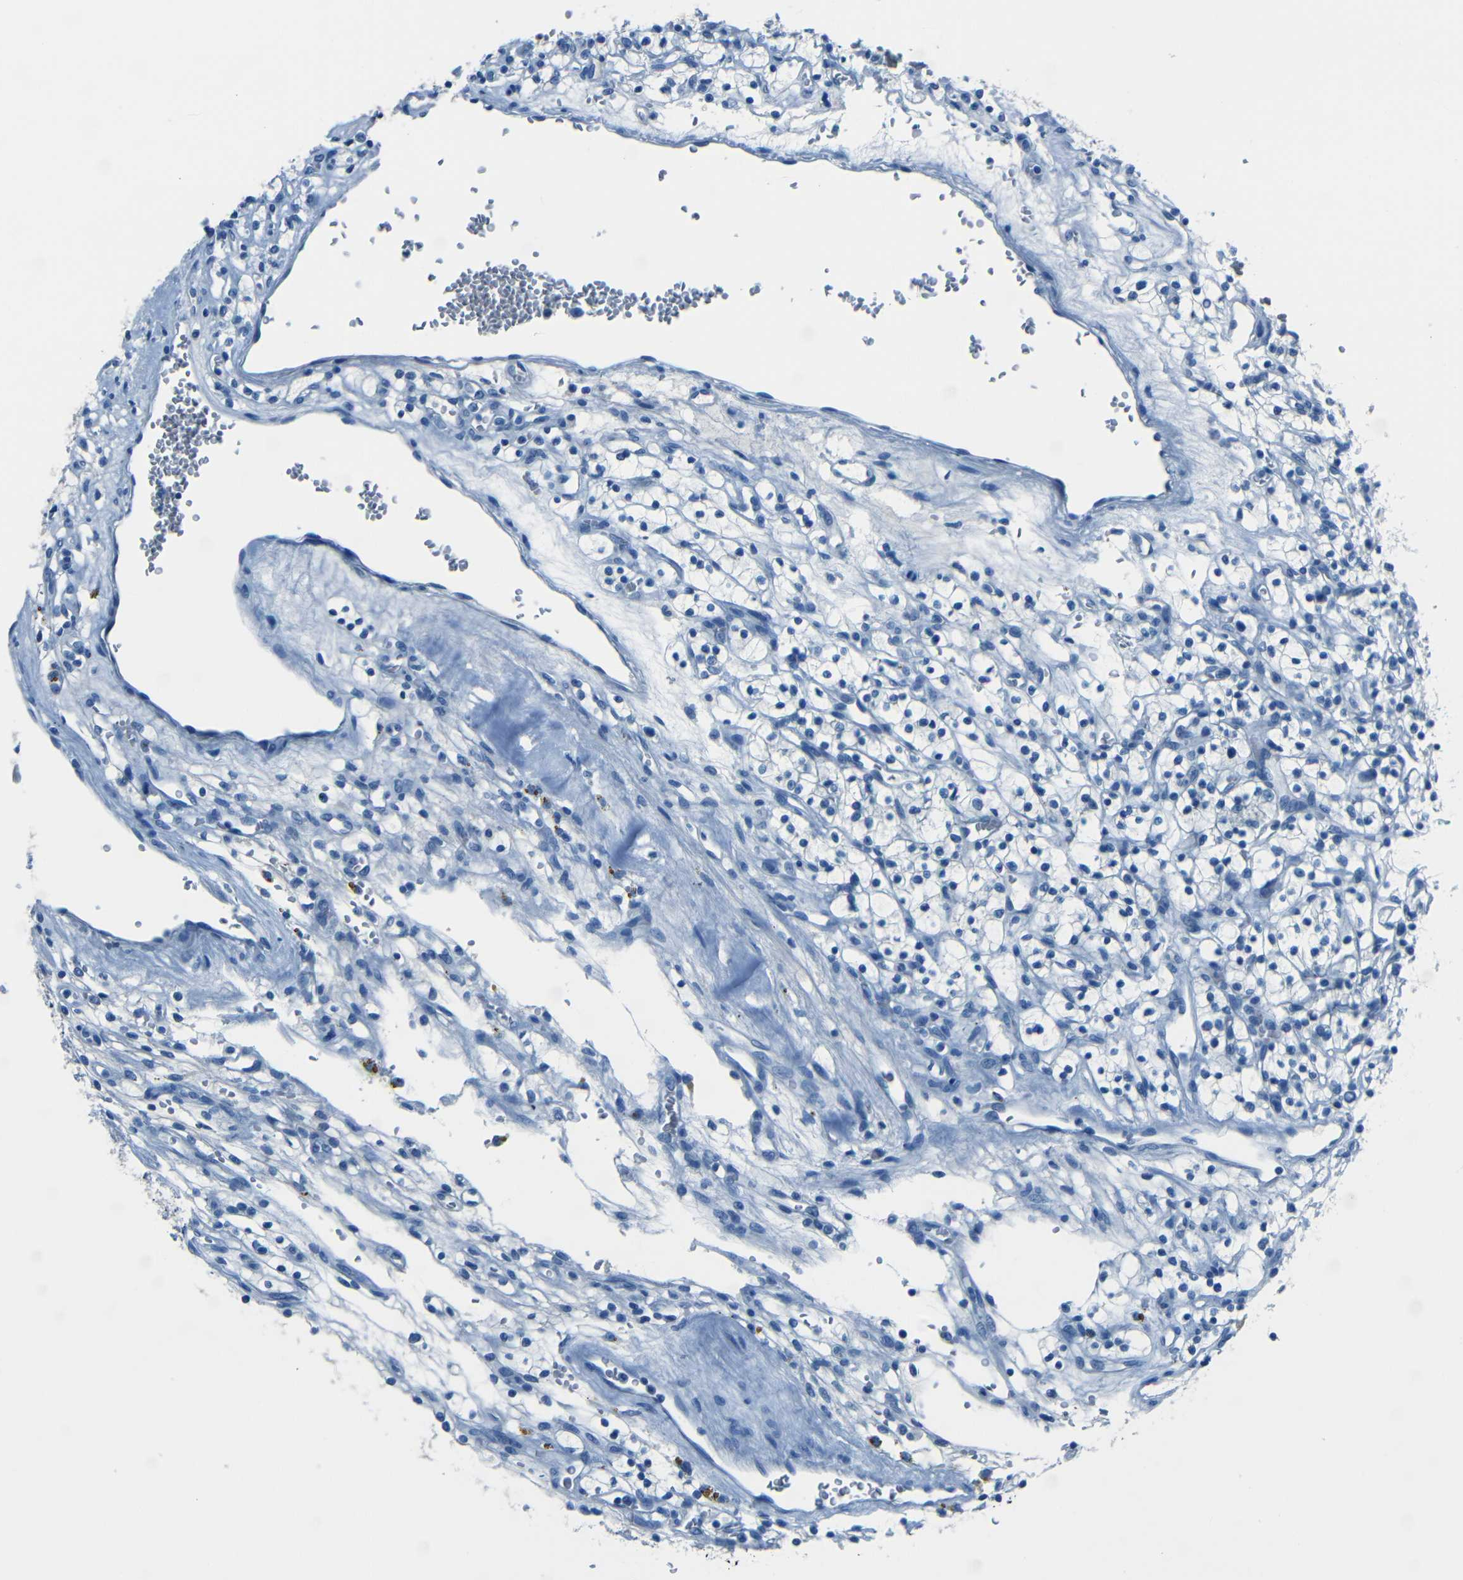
{"staining": {"intensity": "negative", "quantity": "none", "location": "none"}, "tissue": "renal cancer", "cell_type": "Tumor cells", "image_type": "cancer", "snomed": [{"axis": "morphology", "description": "Adenocarcinoma, NOS"}, {"axis": "topography", "description": "Kidney"}], "caption": "A micrograph of renal adenocarcinoma stained for a protein demonstrates no brown staining in tumor cells. (Immunohistochemistry, brightfield microscopy, high magnification).", "gene": "FBN2", "patient": {"sex": "female", "age": 57}}